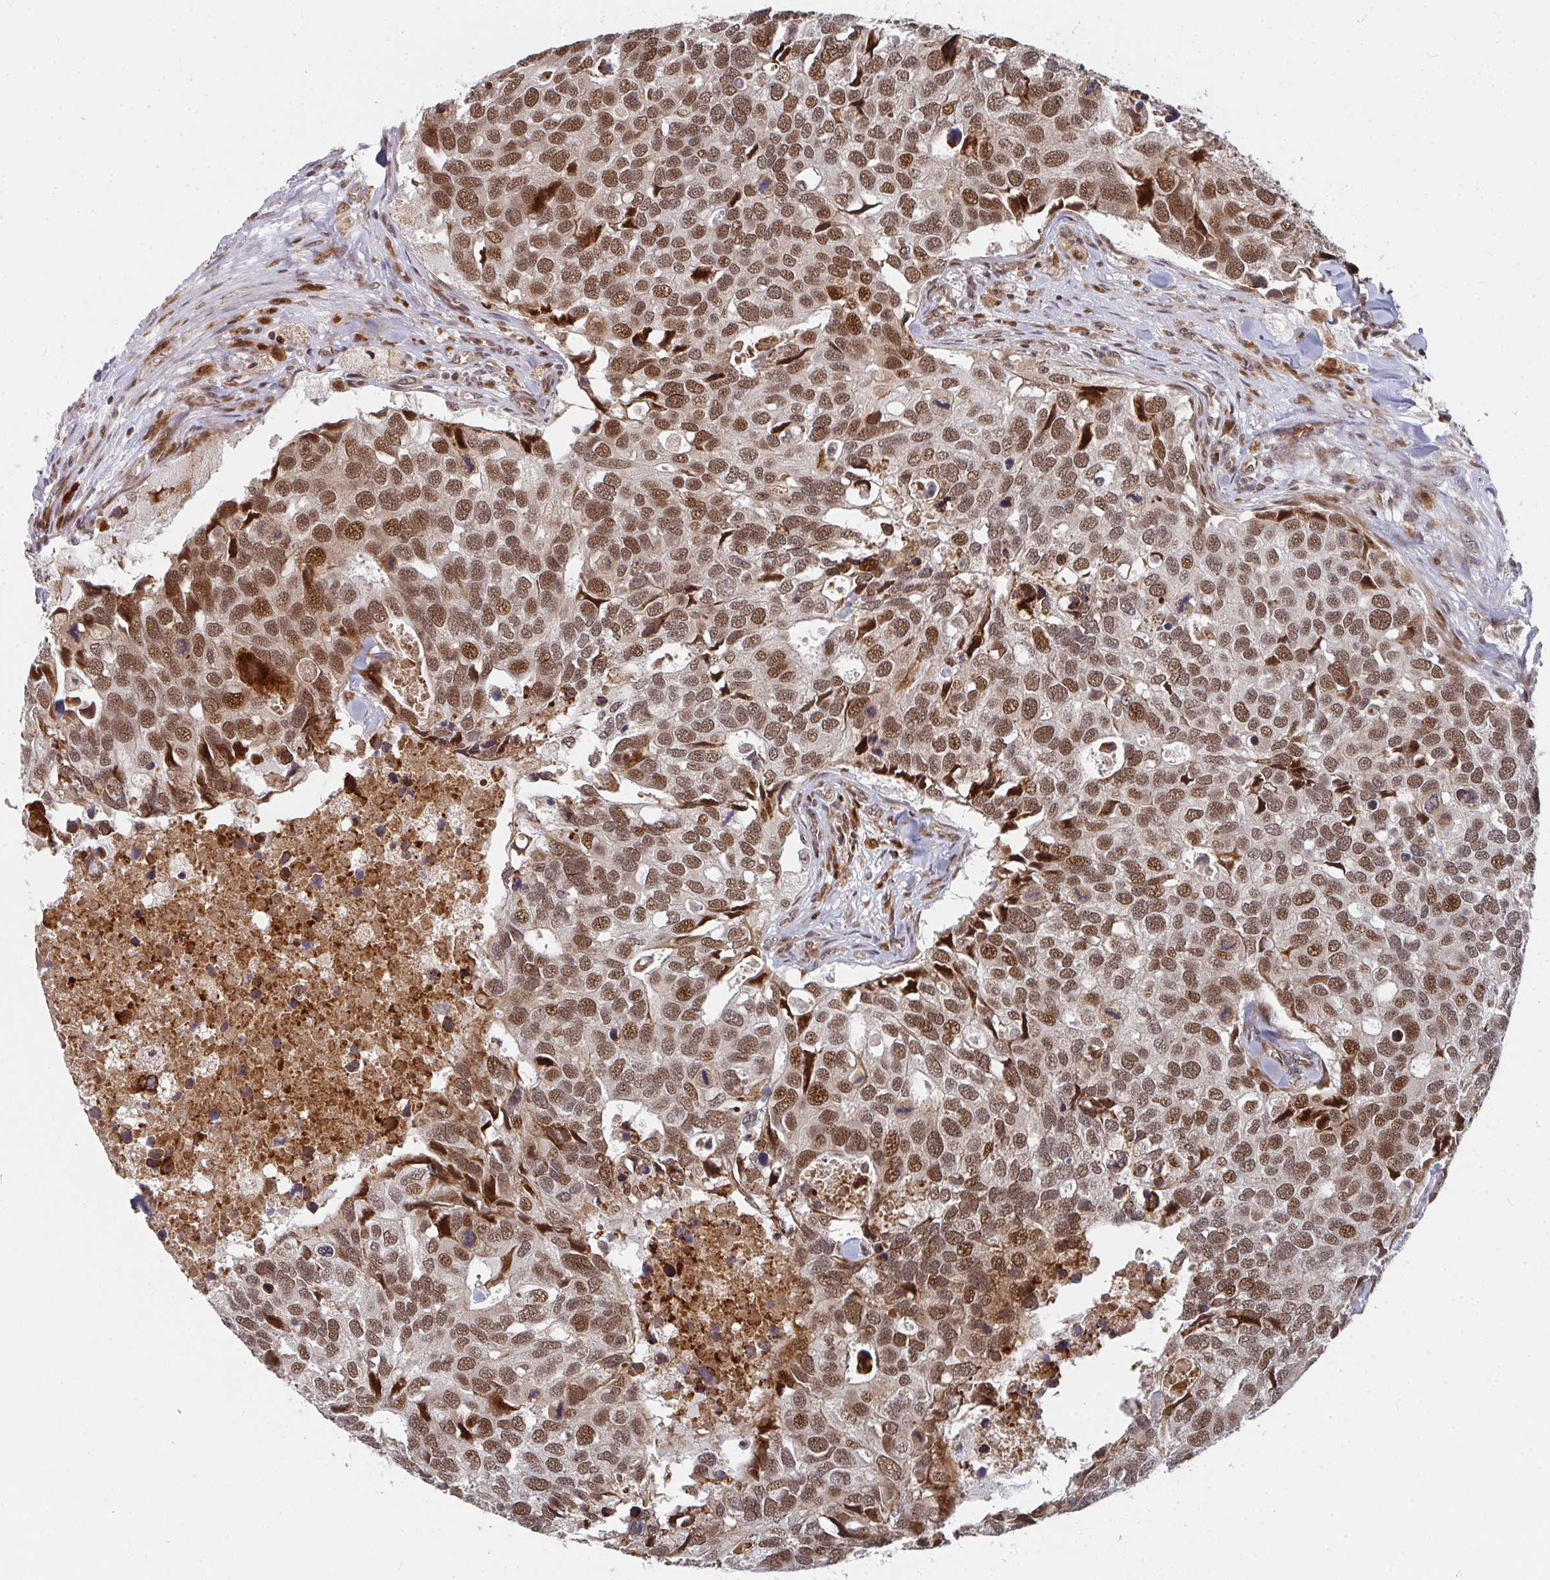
{"staining": {"intensity": "moderate", "quantity": ">75%", "location": "nuclear"}, "tissue": "breast cancer", "cell_type": "Tumor cells", "image_type": "cancer", "snomed": [{"axis": "morphology", "description": "Duct carcinoma"}, {"axis": "topography", "description": "Breast"}], "caption": "Protein expression analysis of infiltrating ductal carcinoma (breast) displays moderate nuclear staining in approximately >75% of tumor cells.", "gene": "RBBP5", "patient": {"sex": "female", "age": 83}}